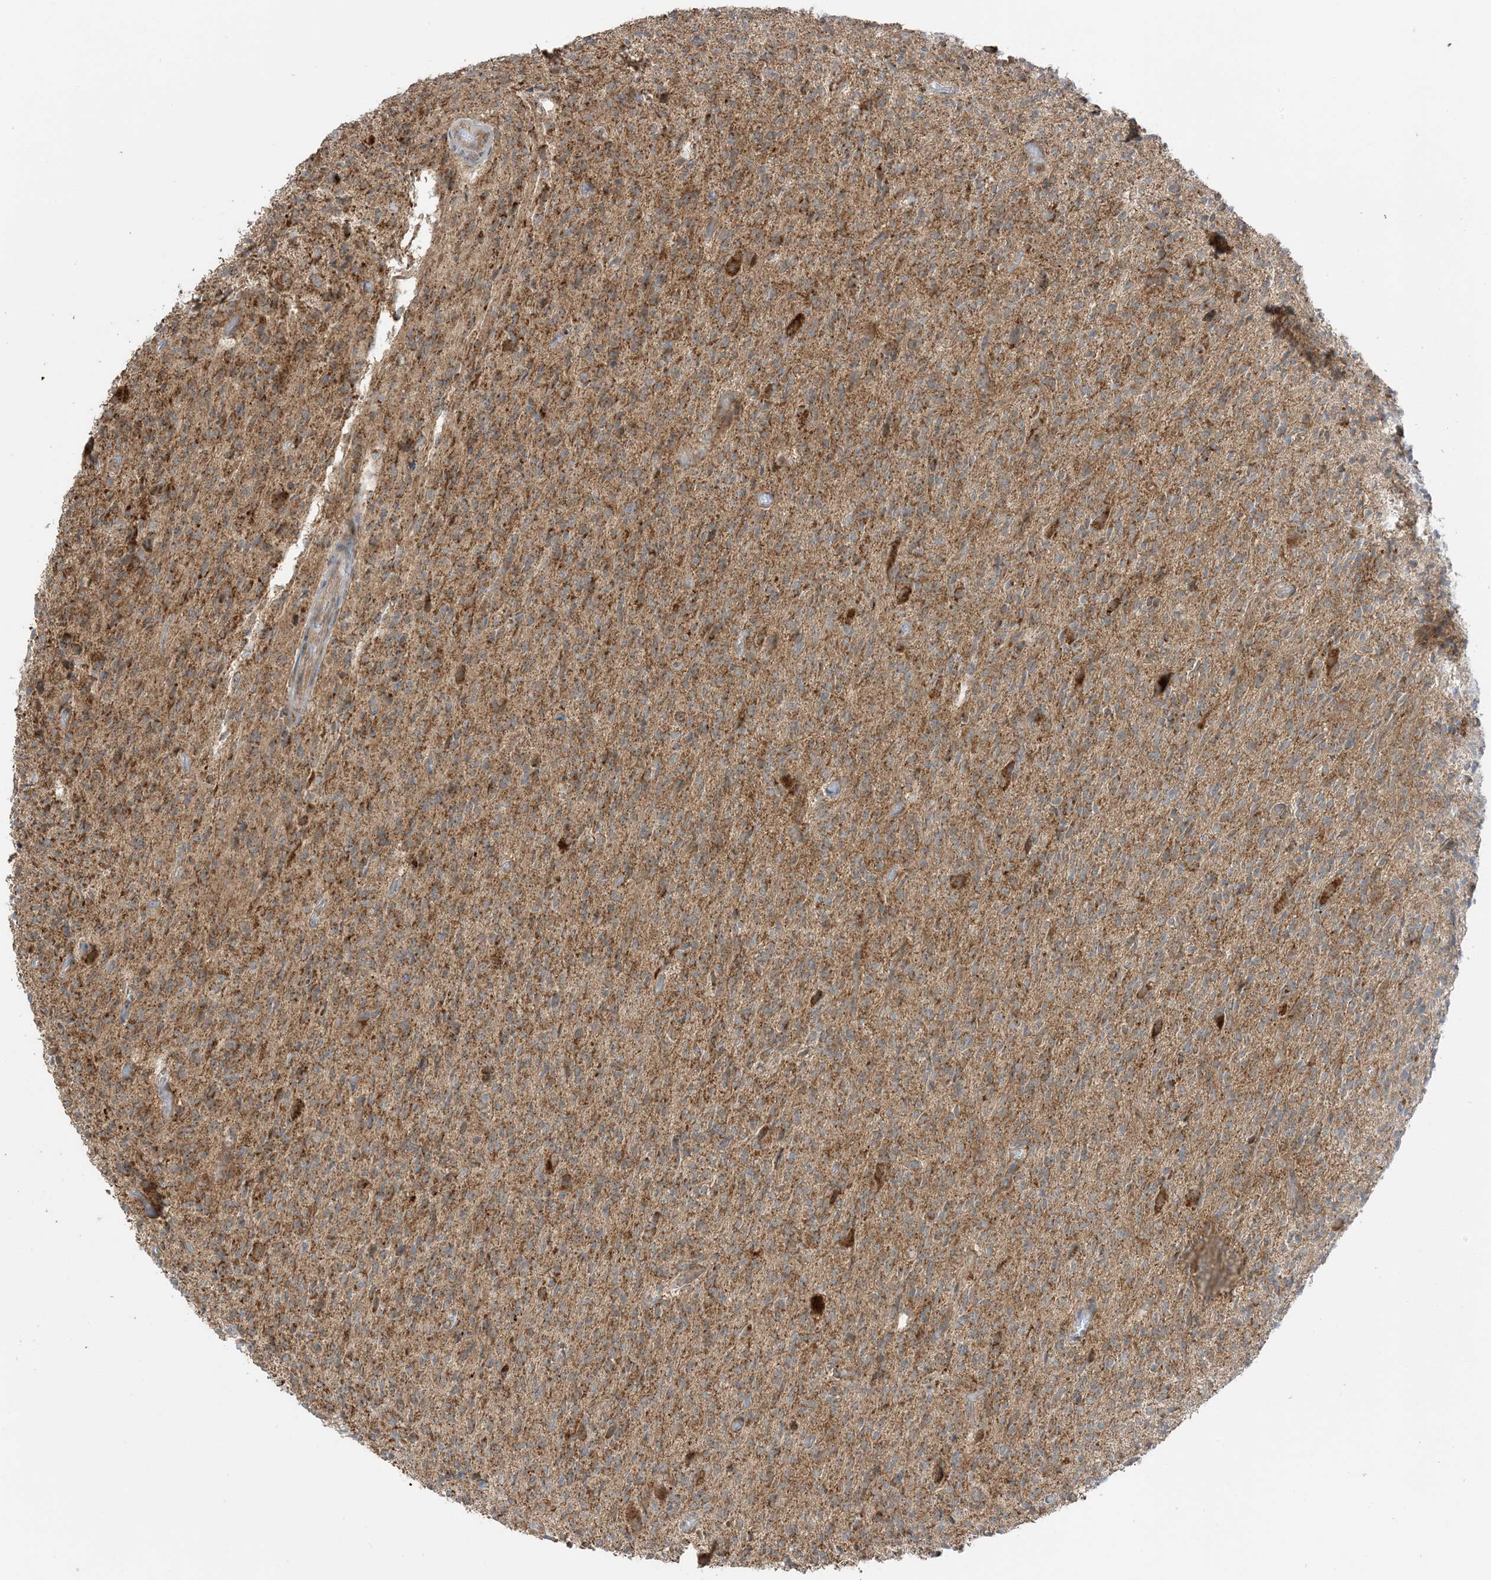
{"staining": {"intensity": "moderate", "quantity": ">75%", "location": "cytoplasmic/membranous"}, "tissue": "glioma", "cell_type": "Tumor cells", "image_type": "cancer", "snomed": [{"axis": "morphology", "description": "Glioma, malignant, High grade"}, {"axis": "topography", "description": "Brain"}], "caption": "Tumor cells demonstrate moderate cytoplasmic/membranous staining in about >75% of cells in glioma.", "gene": "N4BP3", "patient": {"sex": "female", "age": 57}}